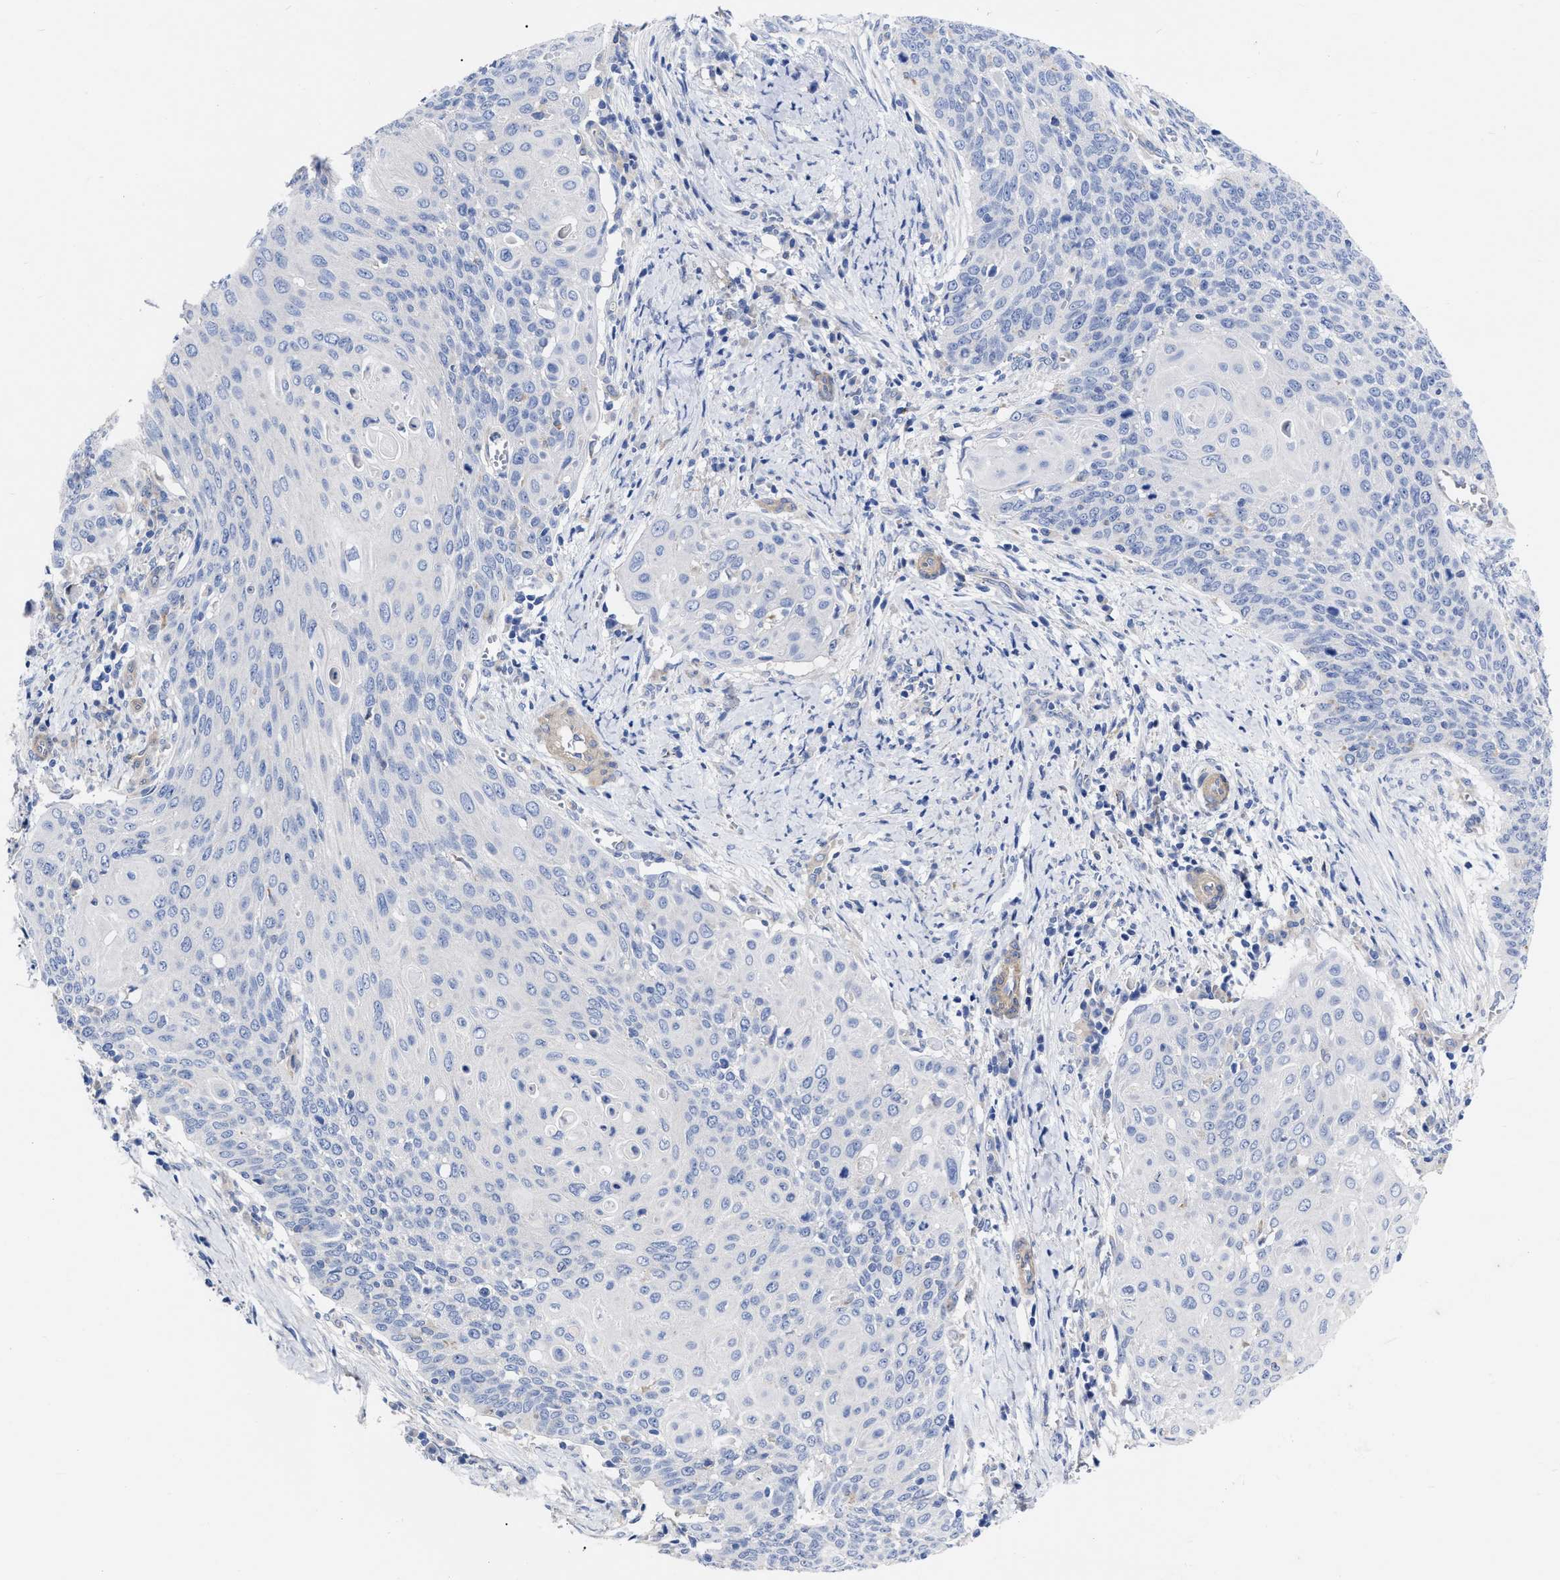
{"staining": {"intensity": "negative", "quantity": "none", "location": "none"}, "tissue": "cervical cancer", "cell_type": "Tumor cells", "image_type": "cancer", "snomed": [{"axis": "morphology", "description": "Squamous cell carcinoma, NOS"}, {"axis": "topography", "description": "Cervix"}], "caption": "A high-resolution histopathology image shows immunohistochemistry (IHC) staining of cervical cancer, which reveals no significant expression in tumor cells.", "gene": "IRAG2", "patient": {"sex": "female", "age": 39}}